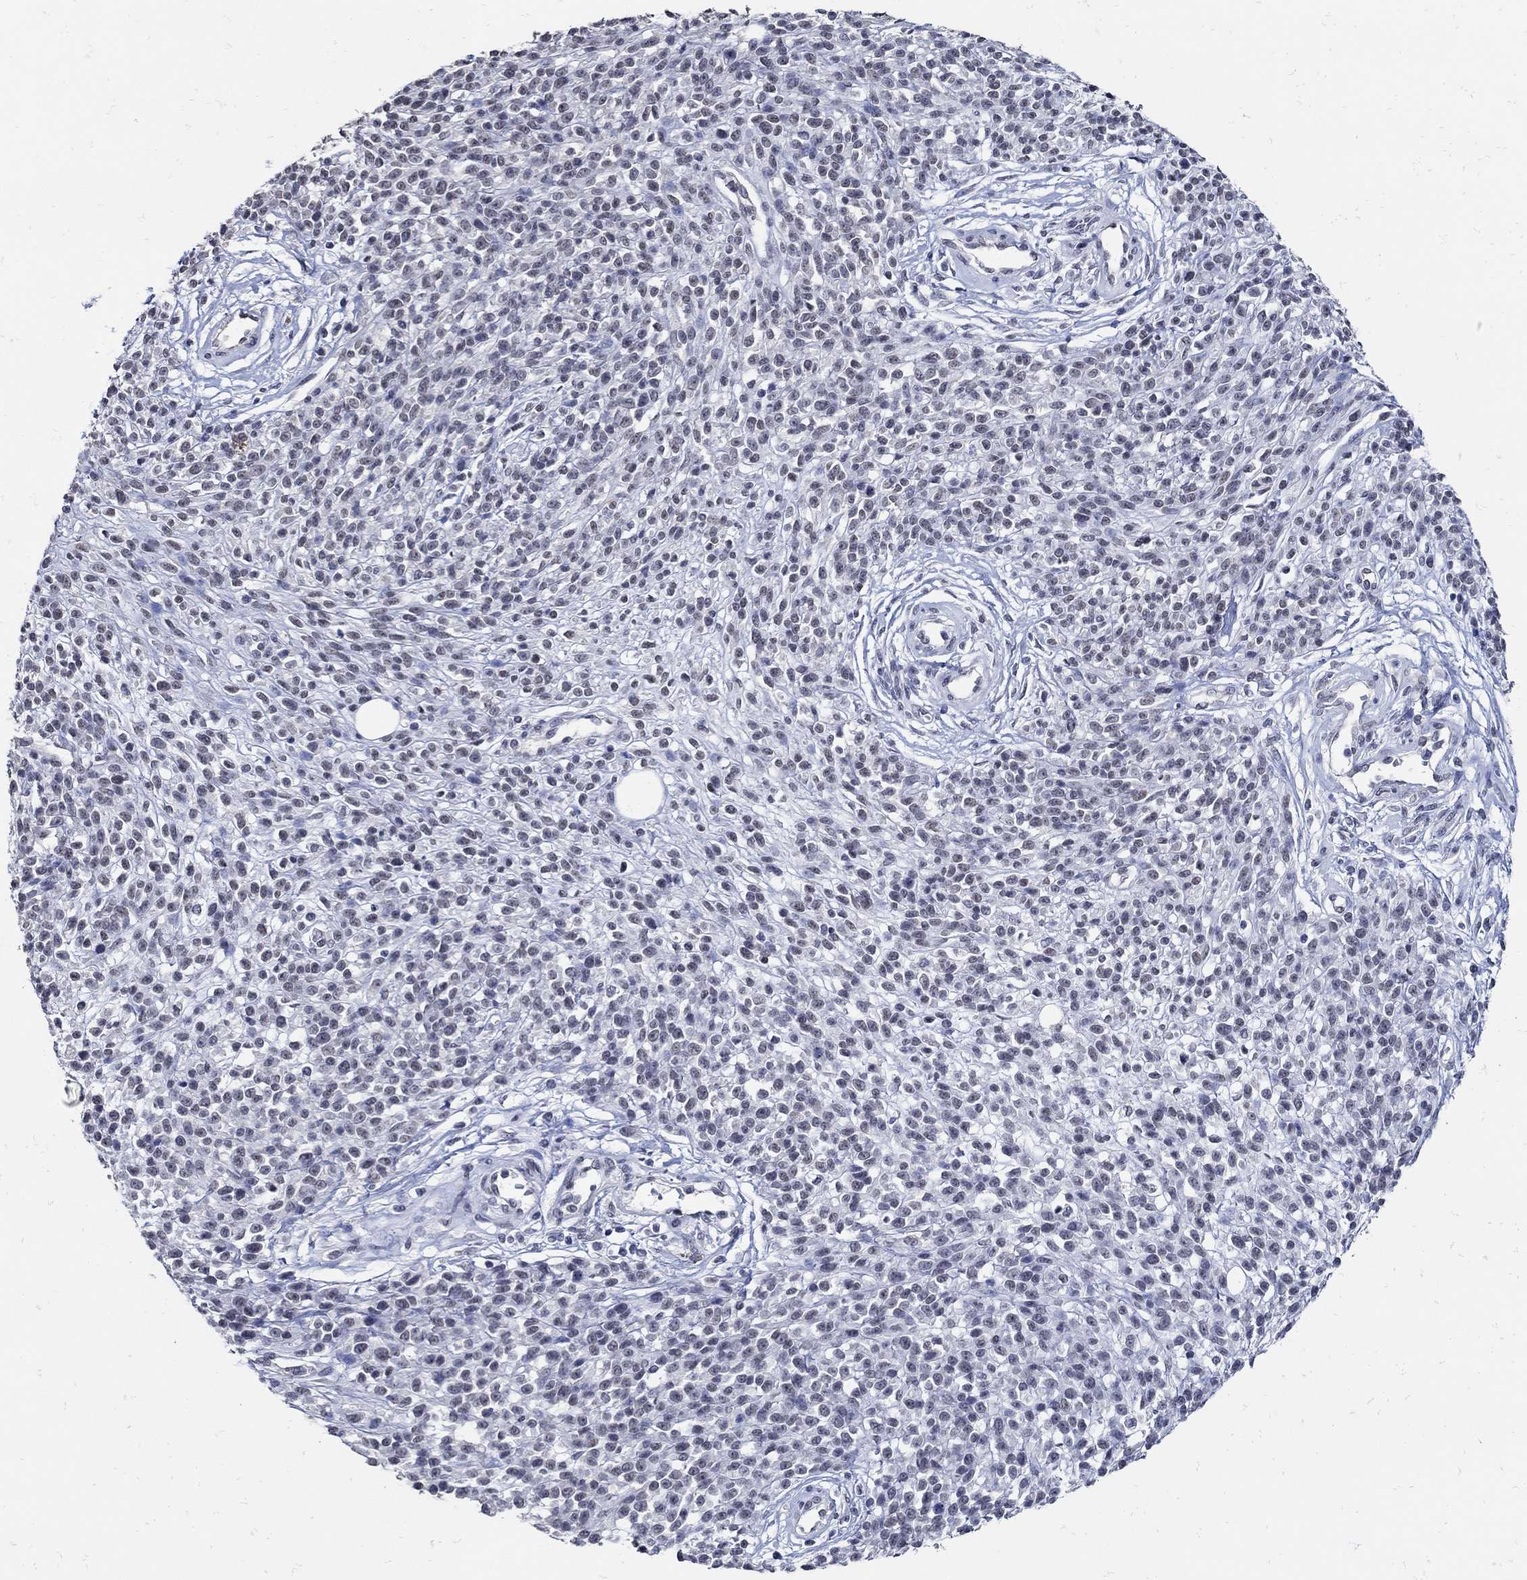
{"staining": {"intensity": "negative", "quantity": "none", "location": "none"}, "tissue": "melanoma", "cell_type": "Tumor cells", "image_type": "cancer", "snomed": [{"axis": "morphology", "description": "Malignant melanoma, NOS"}, {"axis": "topography", "description": "Skin"}, {"axis": "topography", "description": "Skin of trunk"}], "caption": "Immunohistochemistry (IHC) of melanoma reveals no staining in tumor cells. The staining was performed using DAB to visualize the protein expression in brown, while the nuclei were stained in blue with hematoxylin (Magnification: 20x).", "gene": "KCNN3", "patient": {"sex": "male", "age": 74}}